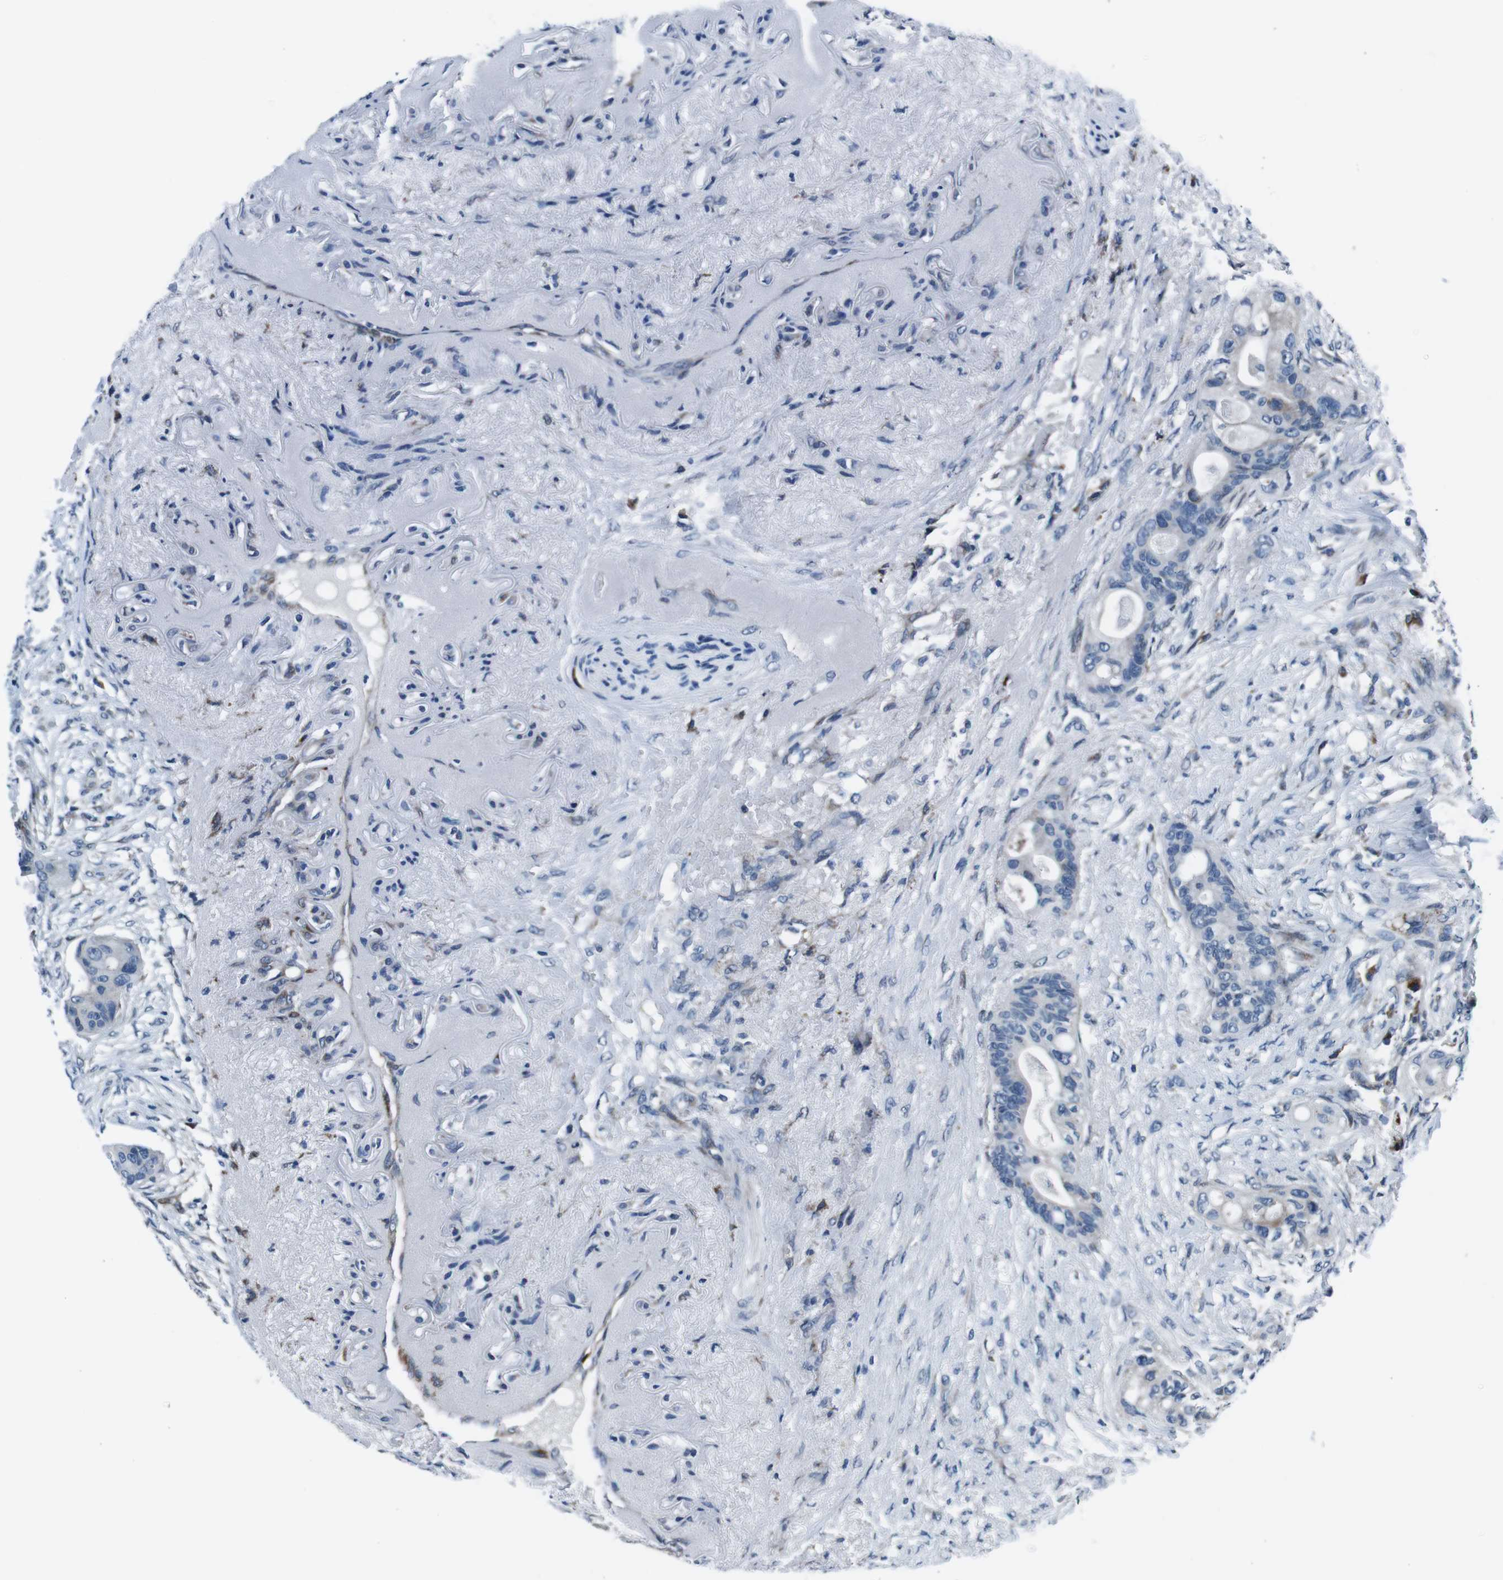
{"staining": {"intensity": "negative", "quantity": "none", "location": "none"}, "tissue": "colorectal cancer", "cell_type": "Tumor cells", "image_type": "cancer", "snomed": [{"axis": "morphology", "description": "Adenocarcinoma, NOS"}, {"axis": "topography", "description": "Colon"}], "caption": "Human colorectal cancer (adenocarcinoma) stained for a protein using immunohistochemistry displays no positivity in tumor cells.", "gene": "NUCB2", "patient": {"sex": "female", "age": 57}}